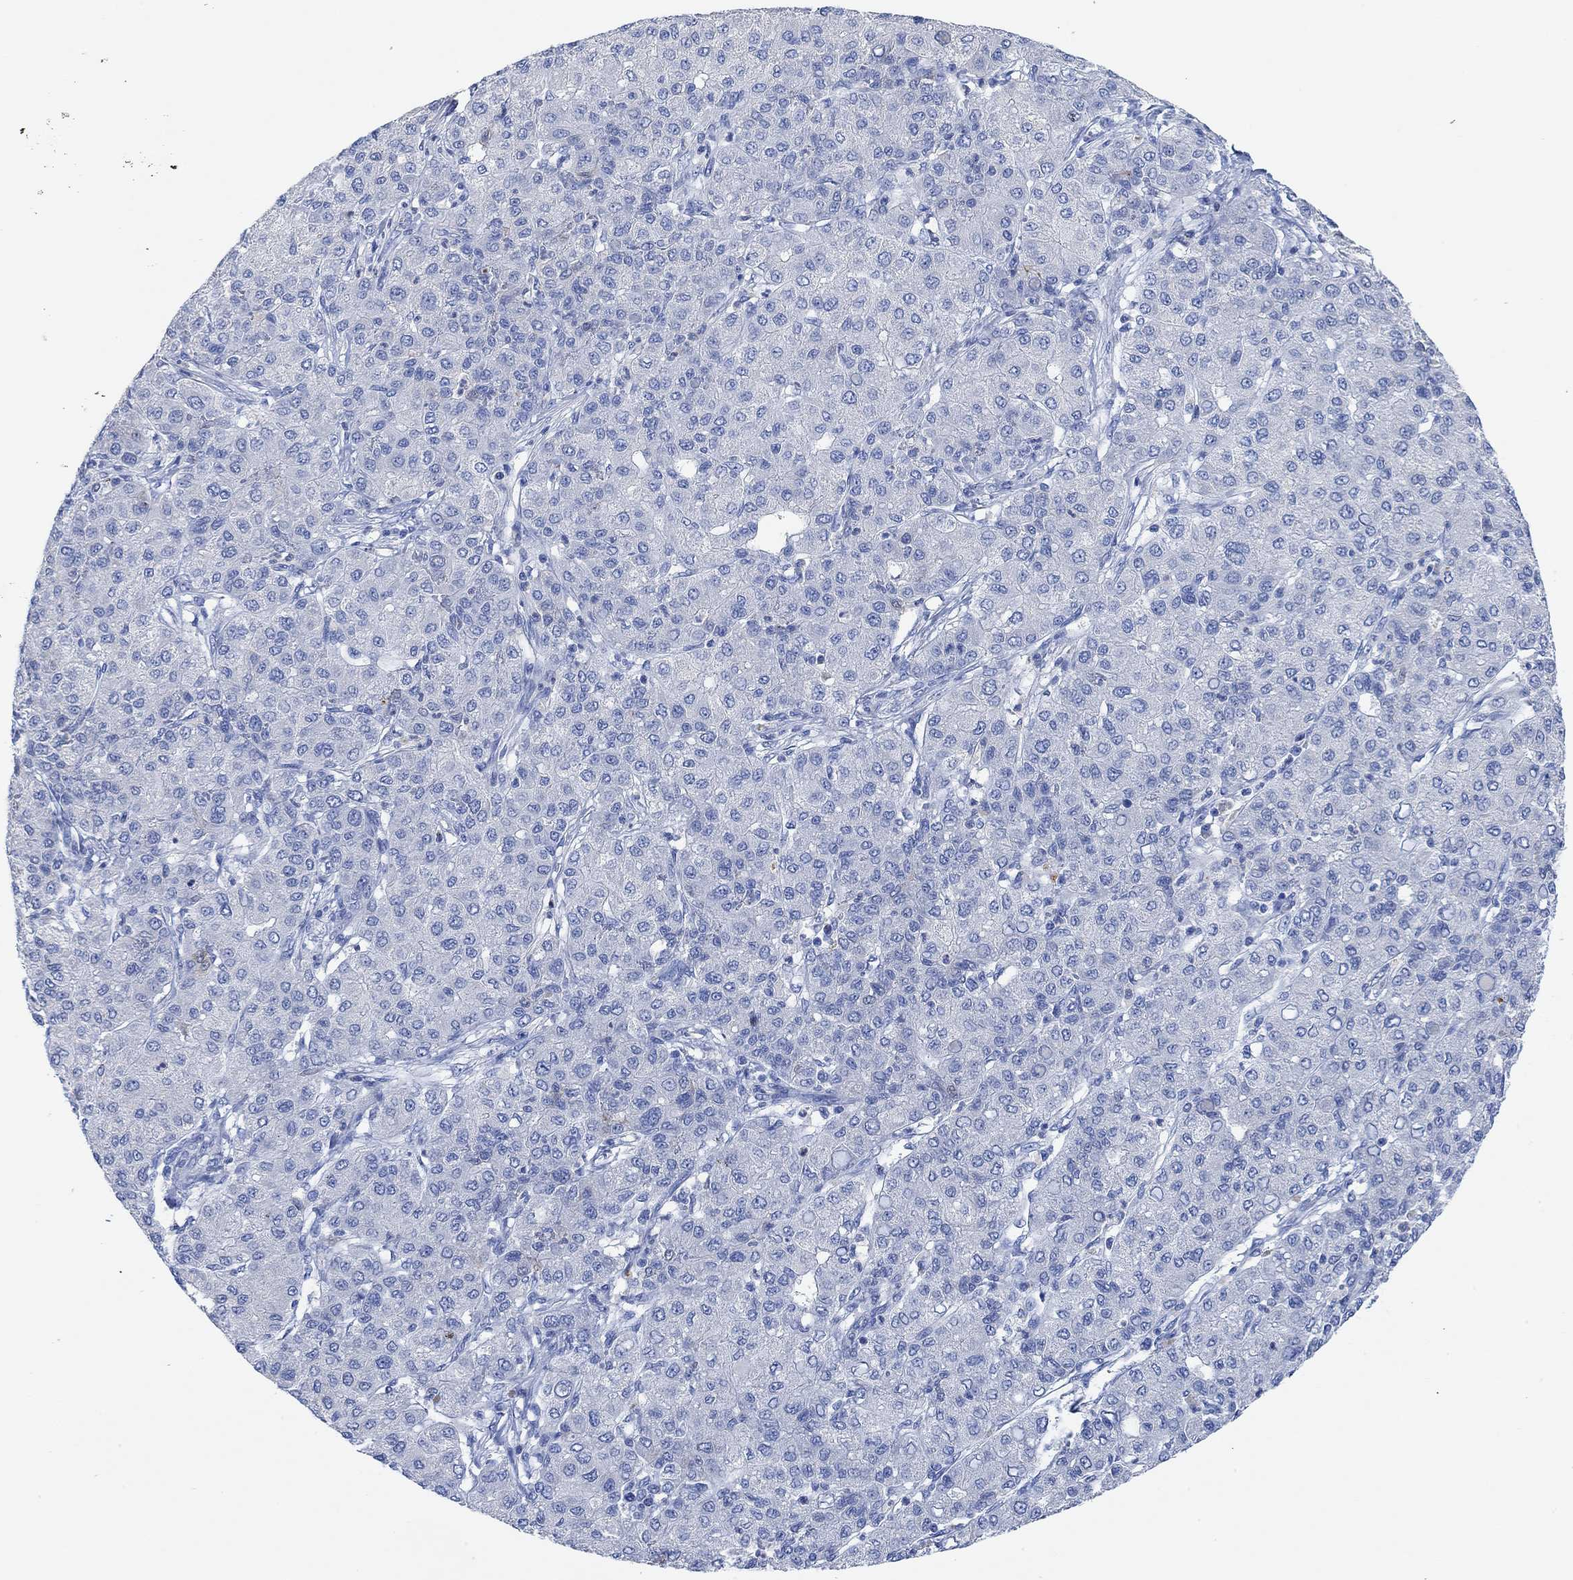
{"staining": {"intensity": "negative", "quantity": "none", "location": "none"}, "tissue": "liver cancer", "cell_type": "Tumor cells", "image_type": "cancer", "snomed": [{"axis": "morphology", "description": "Carcinoma, Hepatocellular, NOS"}, {"axis": "topography", "description": "Liver"}], "caption": "Human hepatocellular carcinoma (liver) stained for a protein using immunohistochemistry (IHC) exhibits no positivity in tumor cells.", "gene": "VAT1L", "patient": {"sex": "male", "age": 65}}